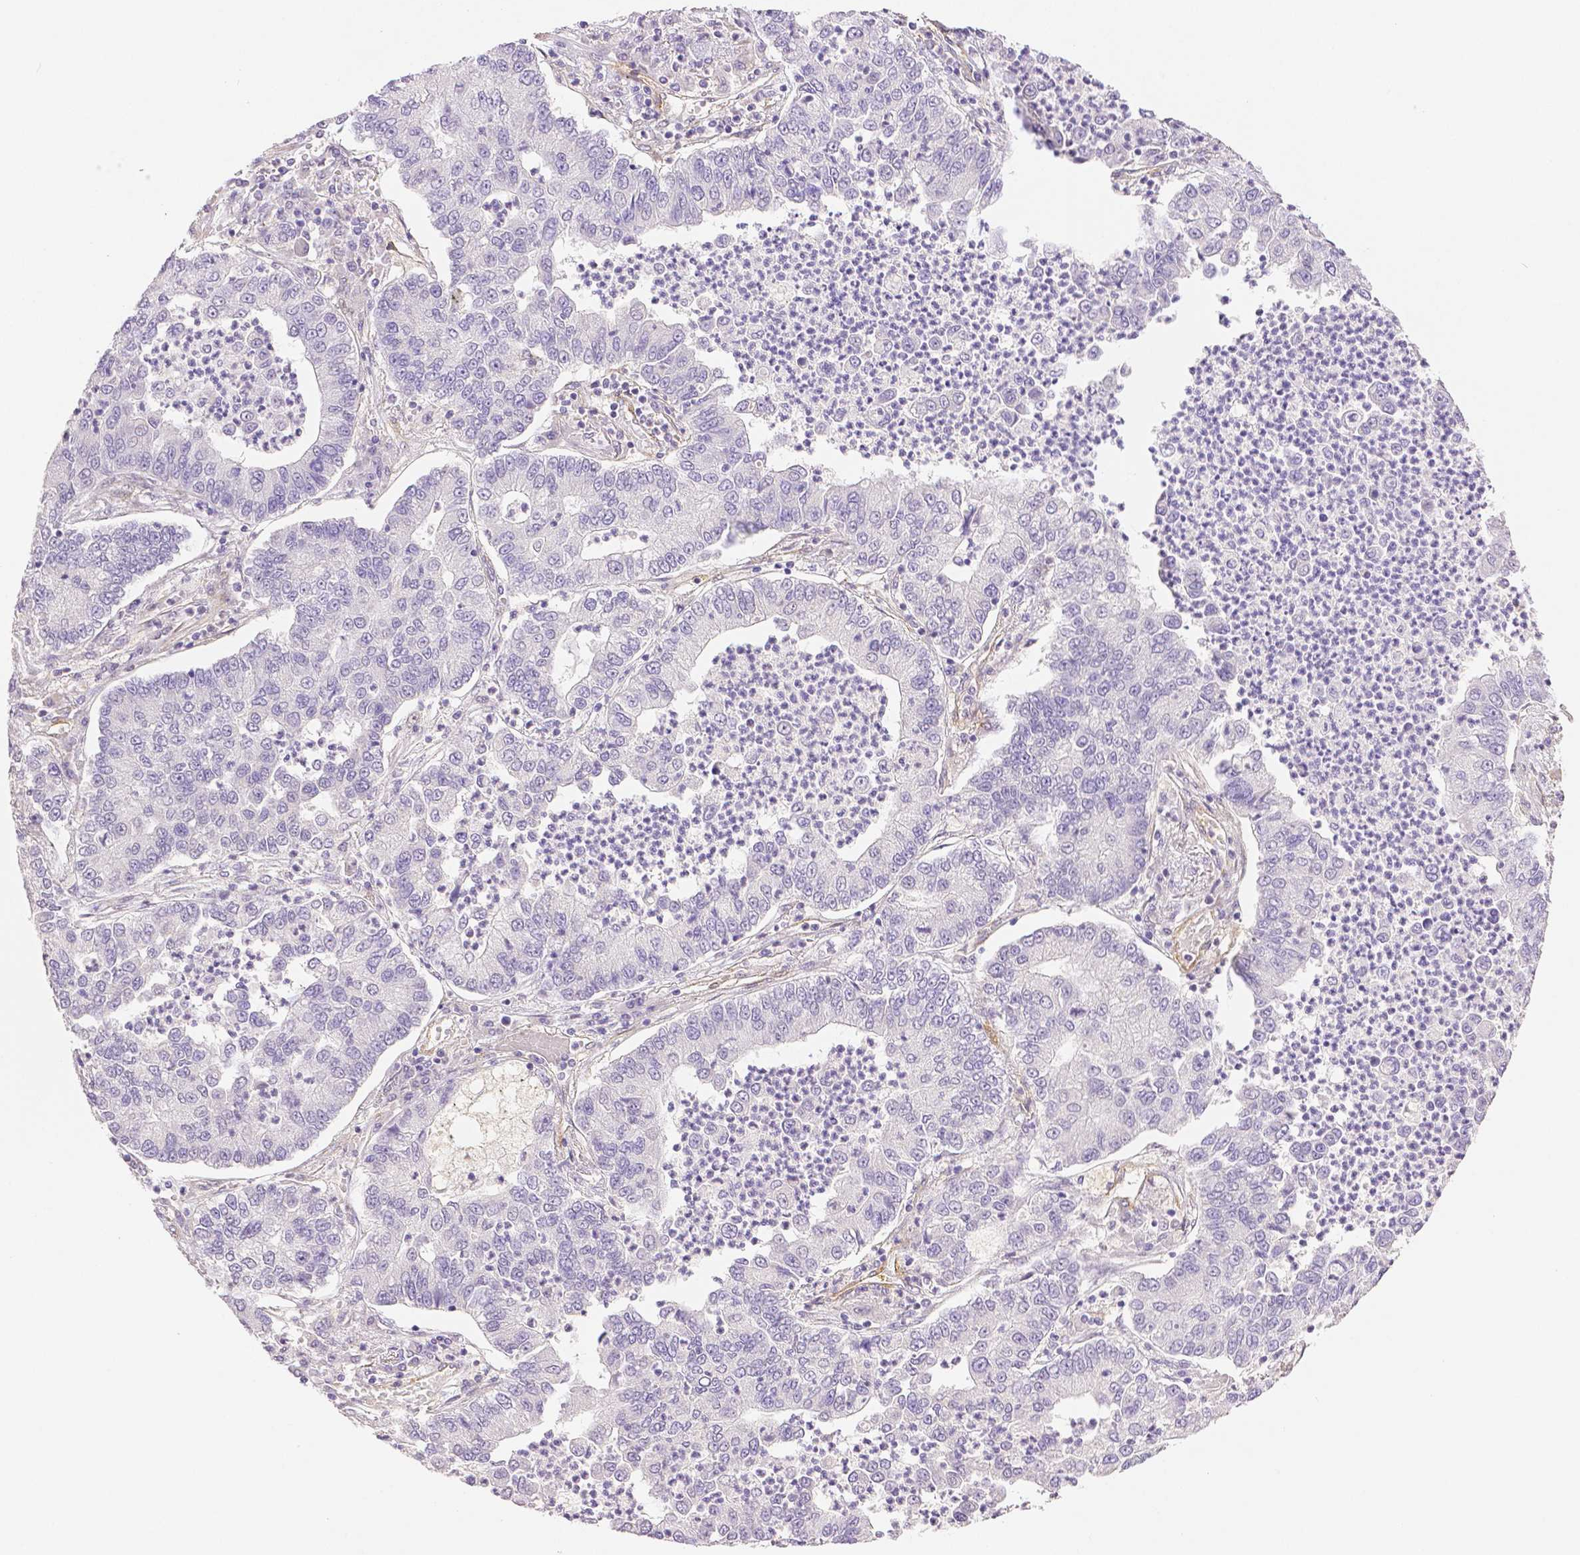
{"staining": {"intensity": "negative", "quantity": "none", "location": "none"}, "tissue": "lung cancer", "cell_type": "Tumor cells", "image_type": "cancer", "snomed": [{"axis": "morphology", "description": "Adenocarcinoma, NOS"}, {"axis": "topography", "description": "Lung"}], "caption": "The immunohistochemistry image has no significant positivity in tumor cells of lung cancer (adenocarcinoma) tissue. (Brightfield microscopy of DAB (3,3'-diaminobenzidine) immunohistochemistry (IHC) at high magnification).", "gene": "THY1", "patient": {"sex": "female", "age": 57}}